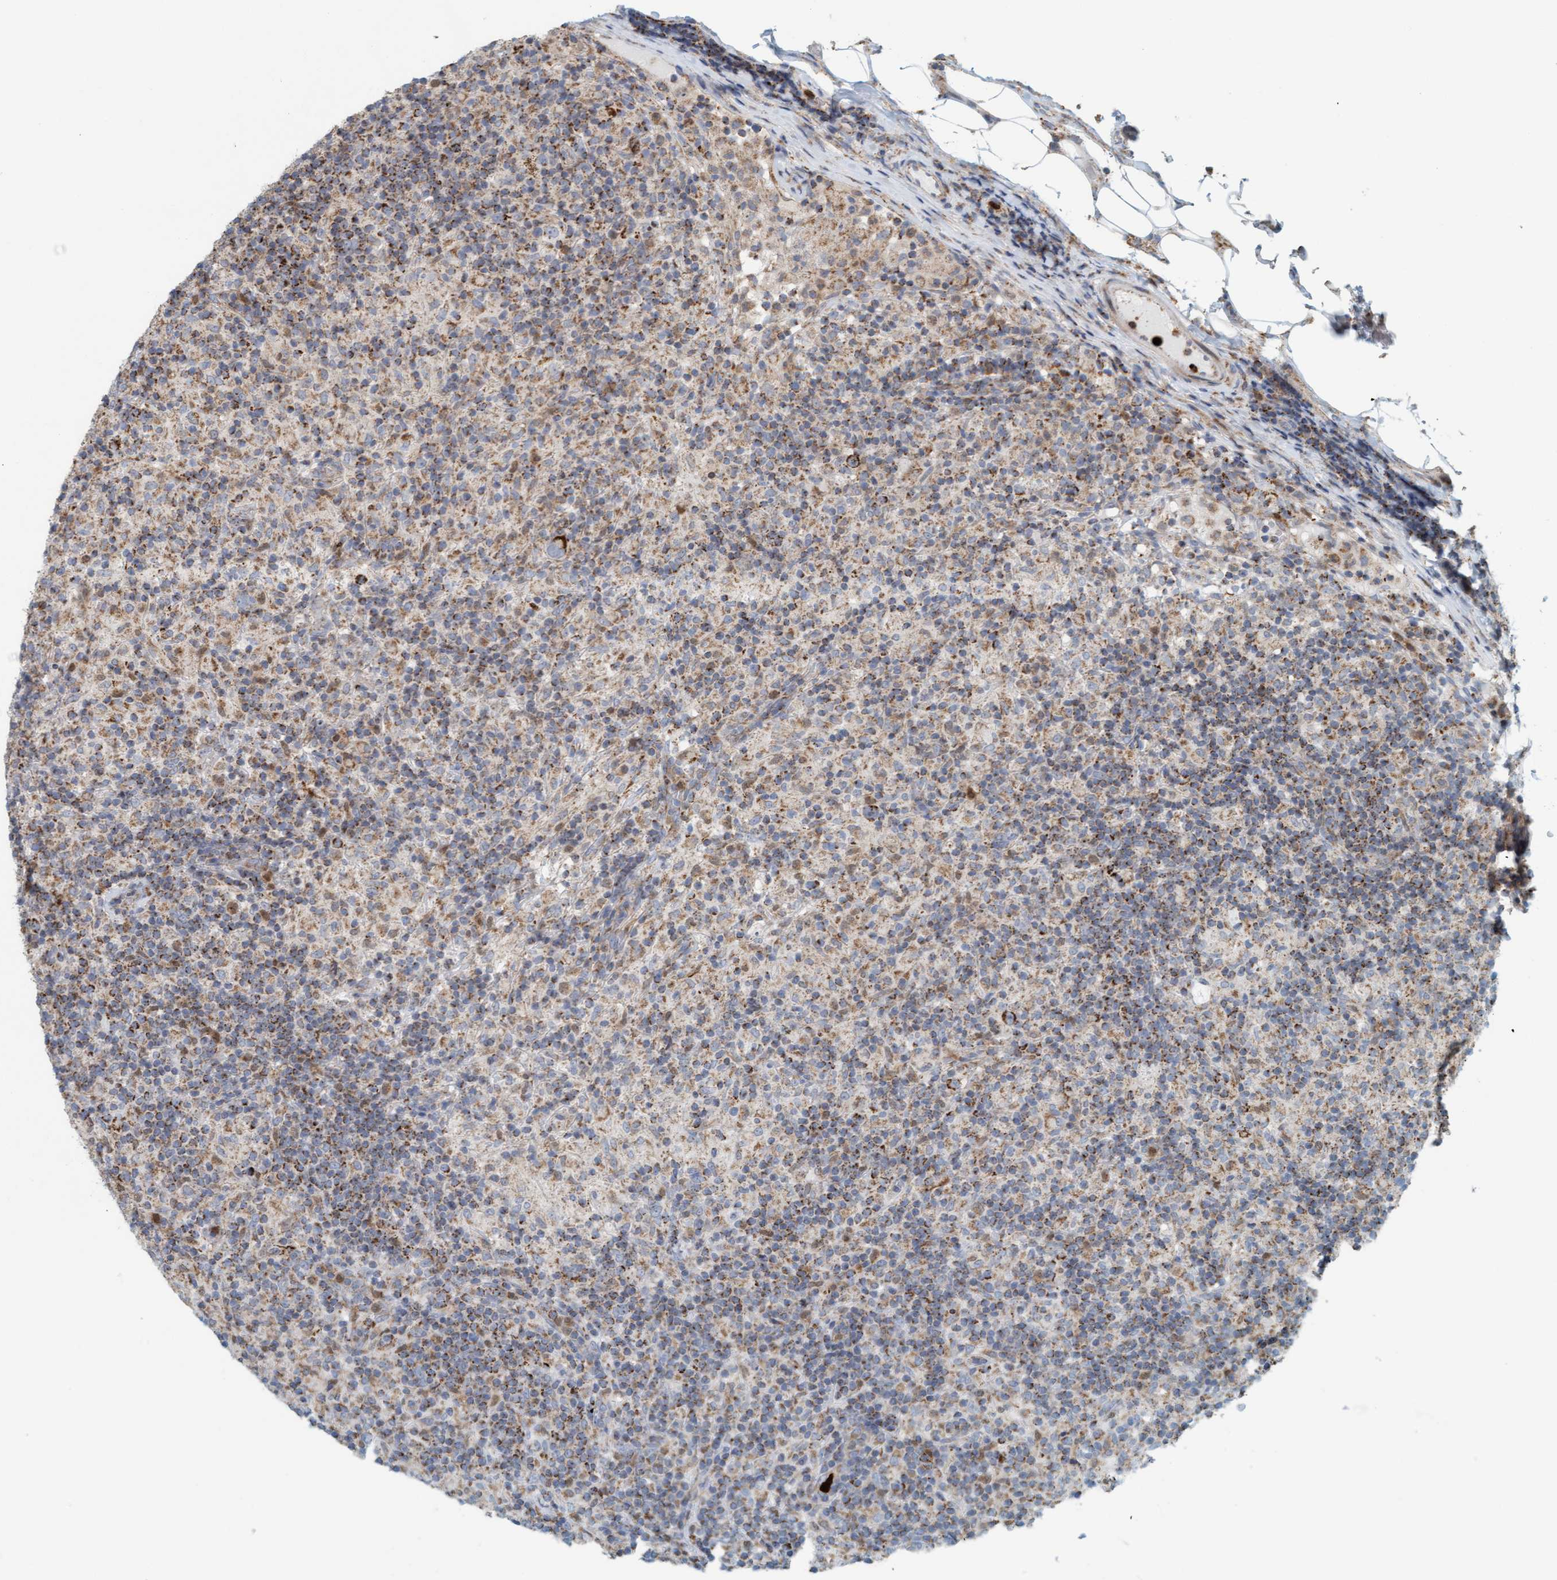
{"staining": {"intensity": "strong", "quantity": ">75%", "location": "cytoplasmic/membranous"}, "tissue": "lymphoma", "cell_type": "Tumor cells", "image_type": "cancer", "snomed": [{"axis": "morphology", "description": "Hodgkin's disease, NOS"}, {"axis": "topography", "description": "Lymph node"}], "caption": "Hodgkin's disease stained for a protein shows strong cytoplasmic/membranous positivity in tumor cells.", "gene": "B9D1", "patient": {"sex": "male", "age": 70}}